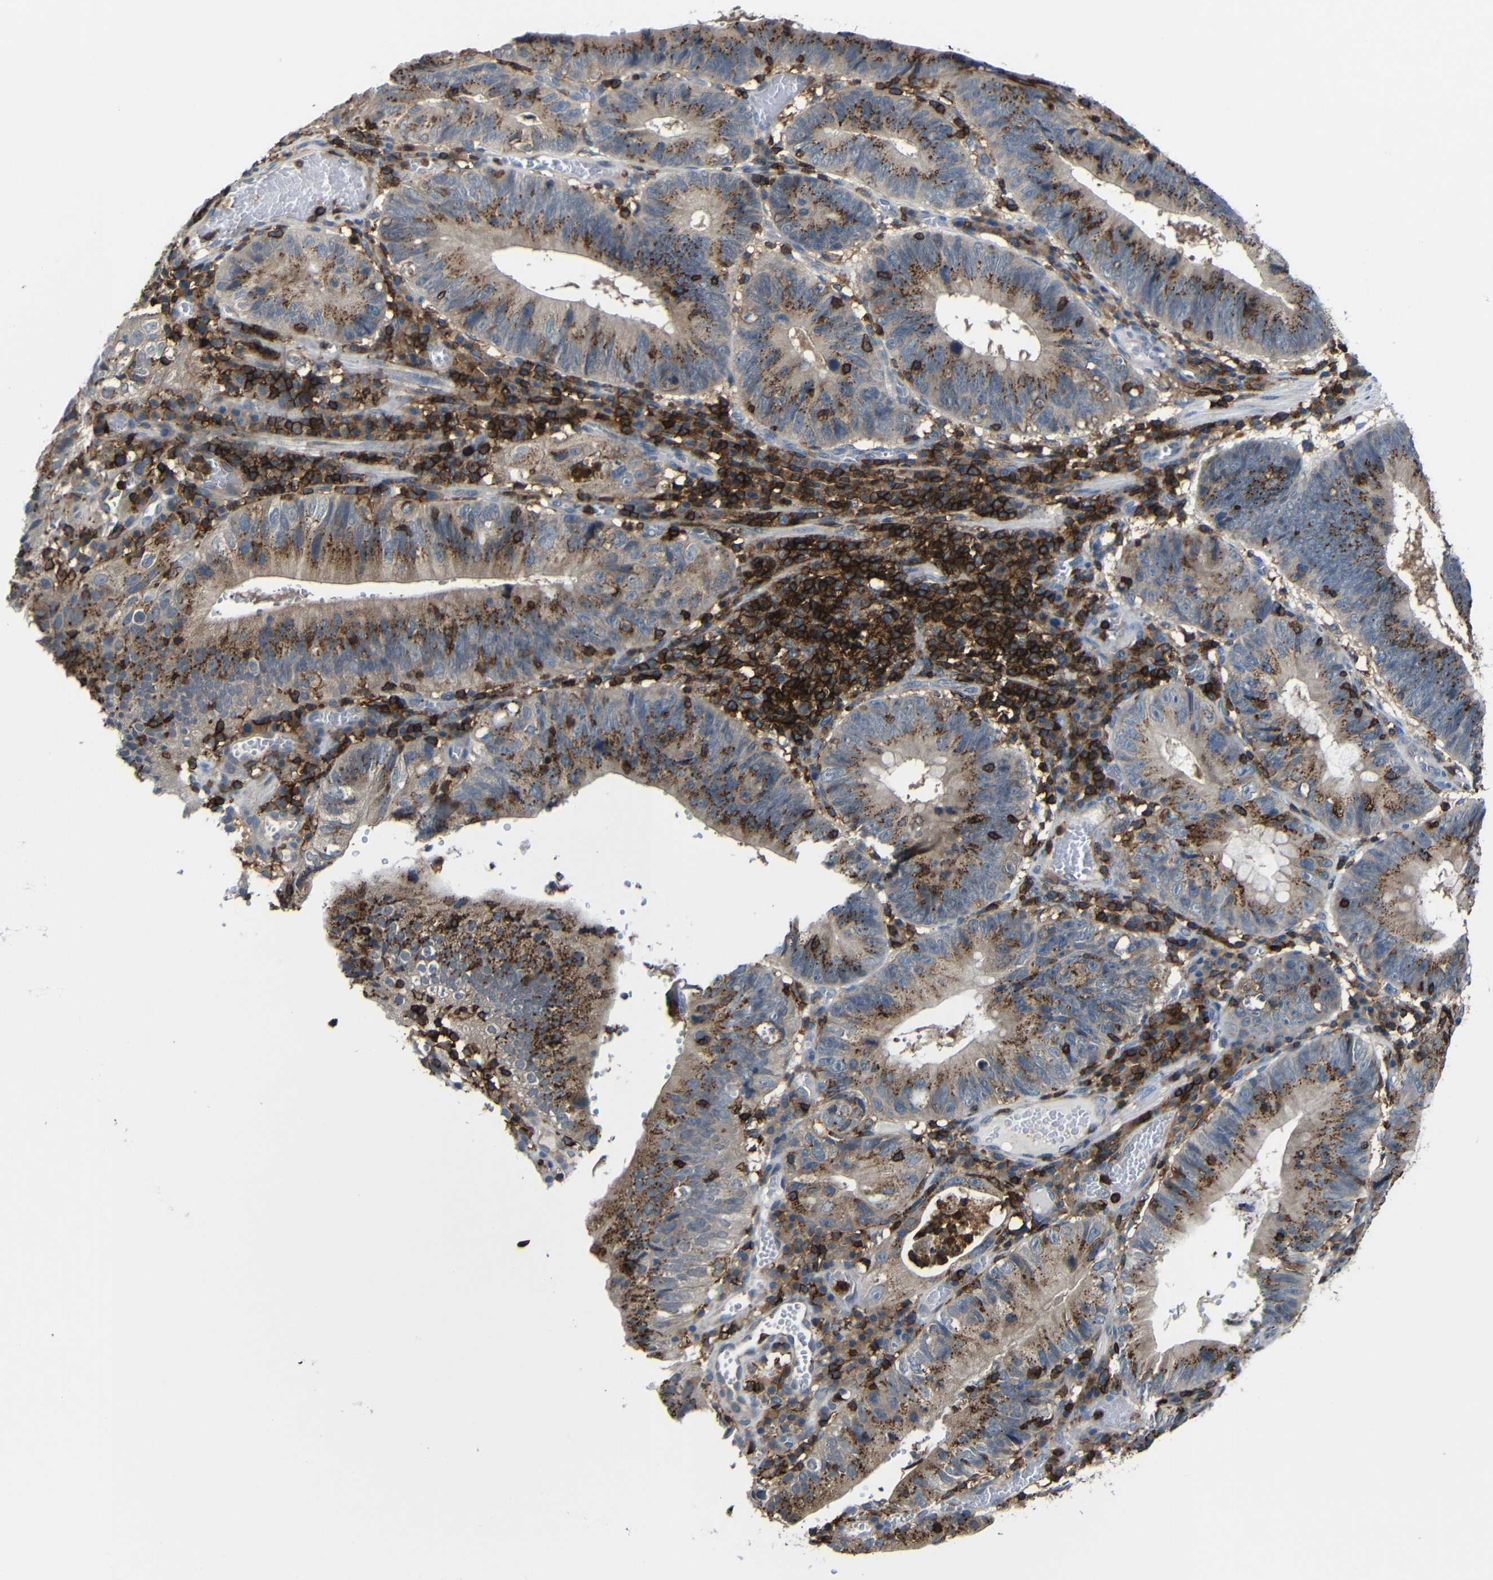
{"staining": {"intensity": "moderate", "quantity": ">75%", "location": "cytoplasmic/membranous"}, "tissue": "stomach cancer", "cell_type": "Tumor cells", "image_type": "cancer", "snomed": [{"axis": "morphology", "description": "Adenocarcinoma, NOS"}, {"axis": "topography", "description": "Stomach"}], "caption": "High-magnification brightfield microscopy of adenocarcinoma (stomach) stained with DAB (brown) and counterstained with hematoxylin (blue). tumor cells exhibit moderate cytoplasmic/membranous expression is appreciated in about>75% of cells.", "gene": "P2RY12", "patient": {"sex": "male", "age": 59}}